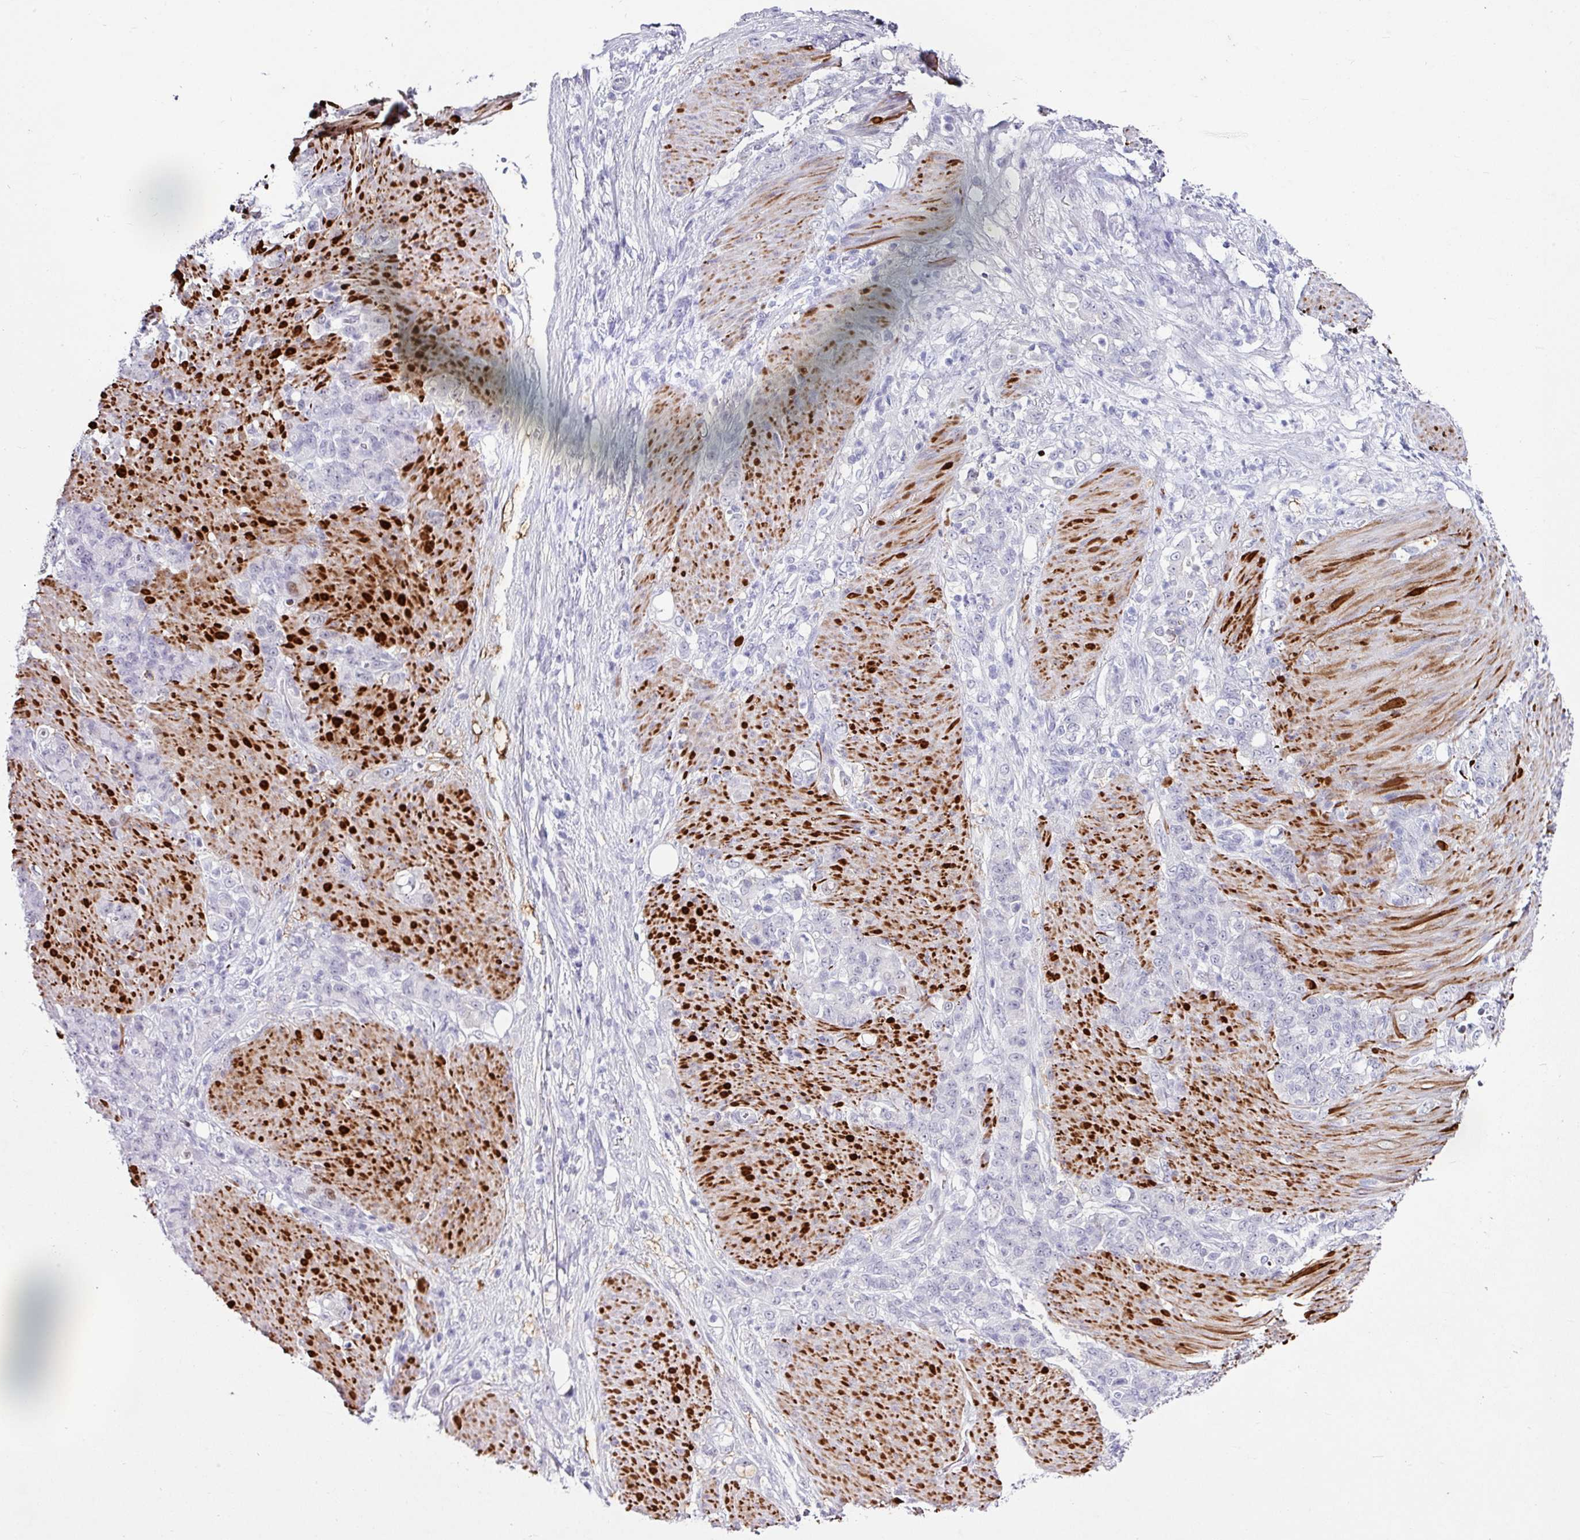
{"staining": {"intensity": "negative", "quantity": "none", "location": "none"}, "tissue": "stomach cancer", "cell_type": "Tumor cells", "image_type": "cancer", "snomed": [{"axis": "morphology", "description": "Adenocarcinoma, NOS"}, {"axis": "topography", "description": "Stomach"}], "caption": "This is a photomicrograph of immunohistochemistry staining of stomach cancer (adenocarcinoma), which shows no positivity in tumor cells.", "gene": "TRA2A", "patient": {"sex": "female", "age": 79}}